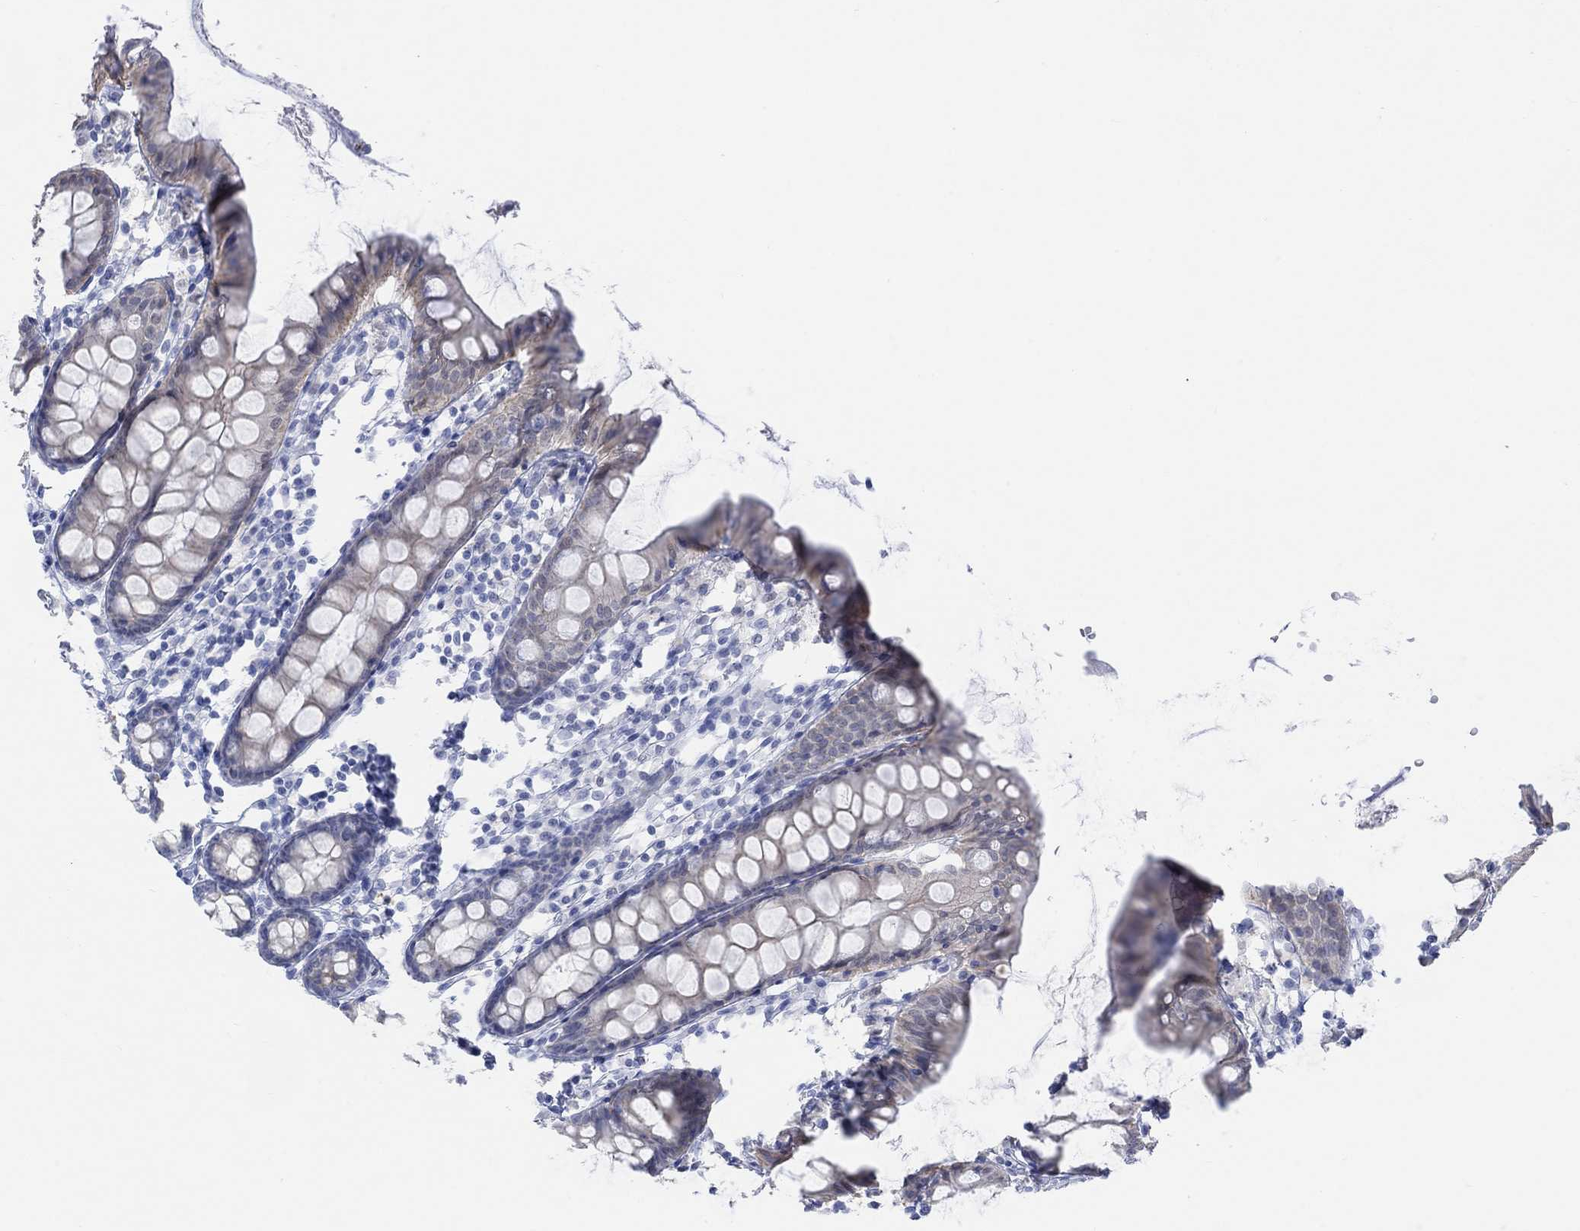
{"staining": {"intensity": "negative", "quantity": "none", "location": "none"}, "tissue": "colon", "cell_type": "Endothelial cells", "image_type": "normal", "snomed": [{"axis": "morphology", "description": "Normal tissue, NOS"}, {"axis": "topography", "description": "Colon"}], "caption": "Immunohistochemistry image of benign human colon stained for a protein (brown), which exhibits no expression in endothelial cells.", "gene": "AK8", "patient": {"sex": "female", "age": 84}}